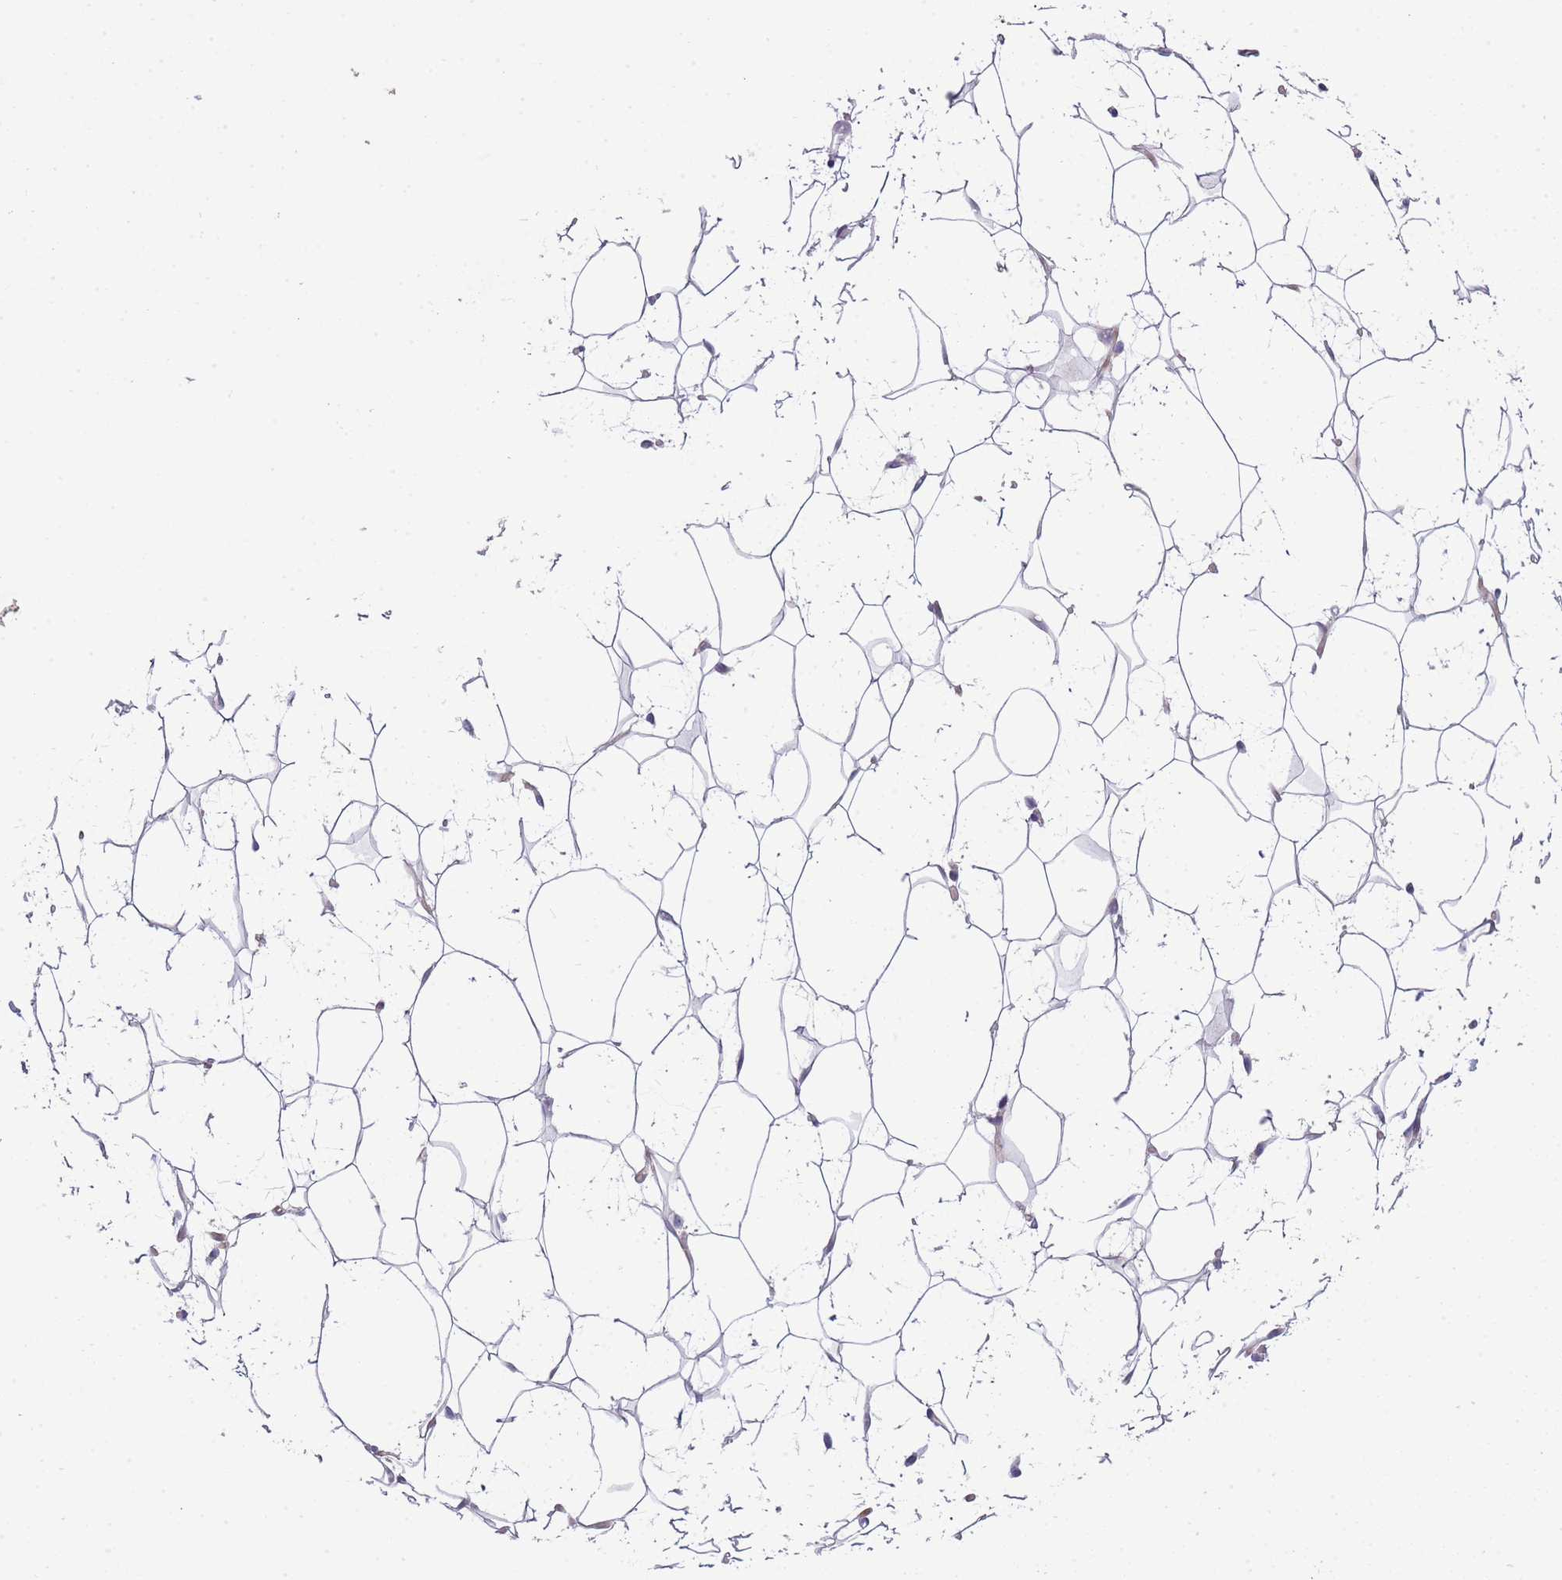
{"staining": {"intensity": "negative", "quantity": "none", "location": "none"}, "tissue": "adipose tissue", "cell_type": "Adipocytes", "image_type": "normal", "snomed": [{"axis": "morphology", "description": "Normal tissue, NOS"}, {"axis": "topography", "description": "Breast"}], "caption": "Protein analysis of unremarkable adipose tissue displays no significant staining in adipocytes.", "gene": "SCAMP5", "patient": {"sex": "female", "age": 26}}